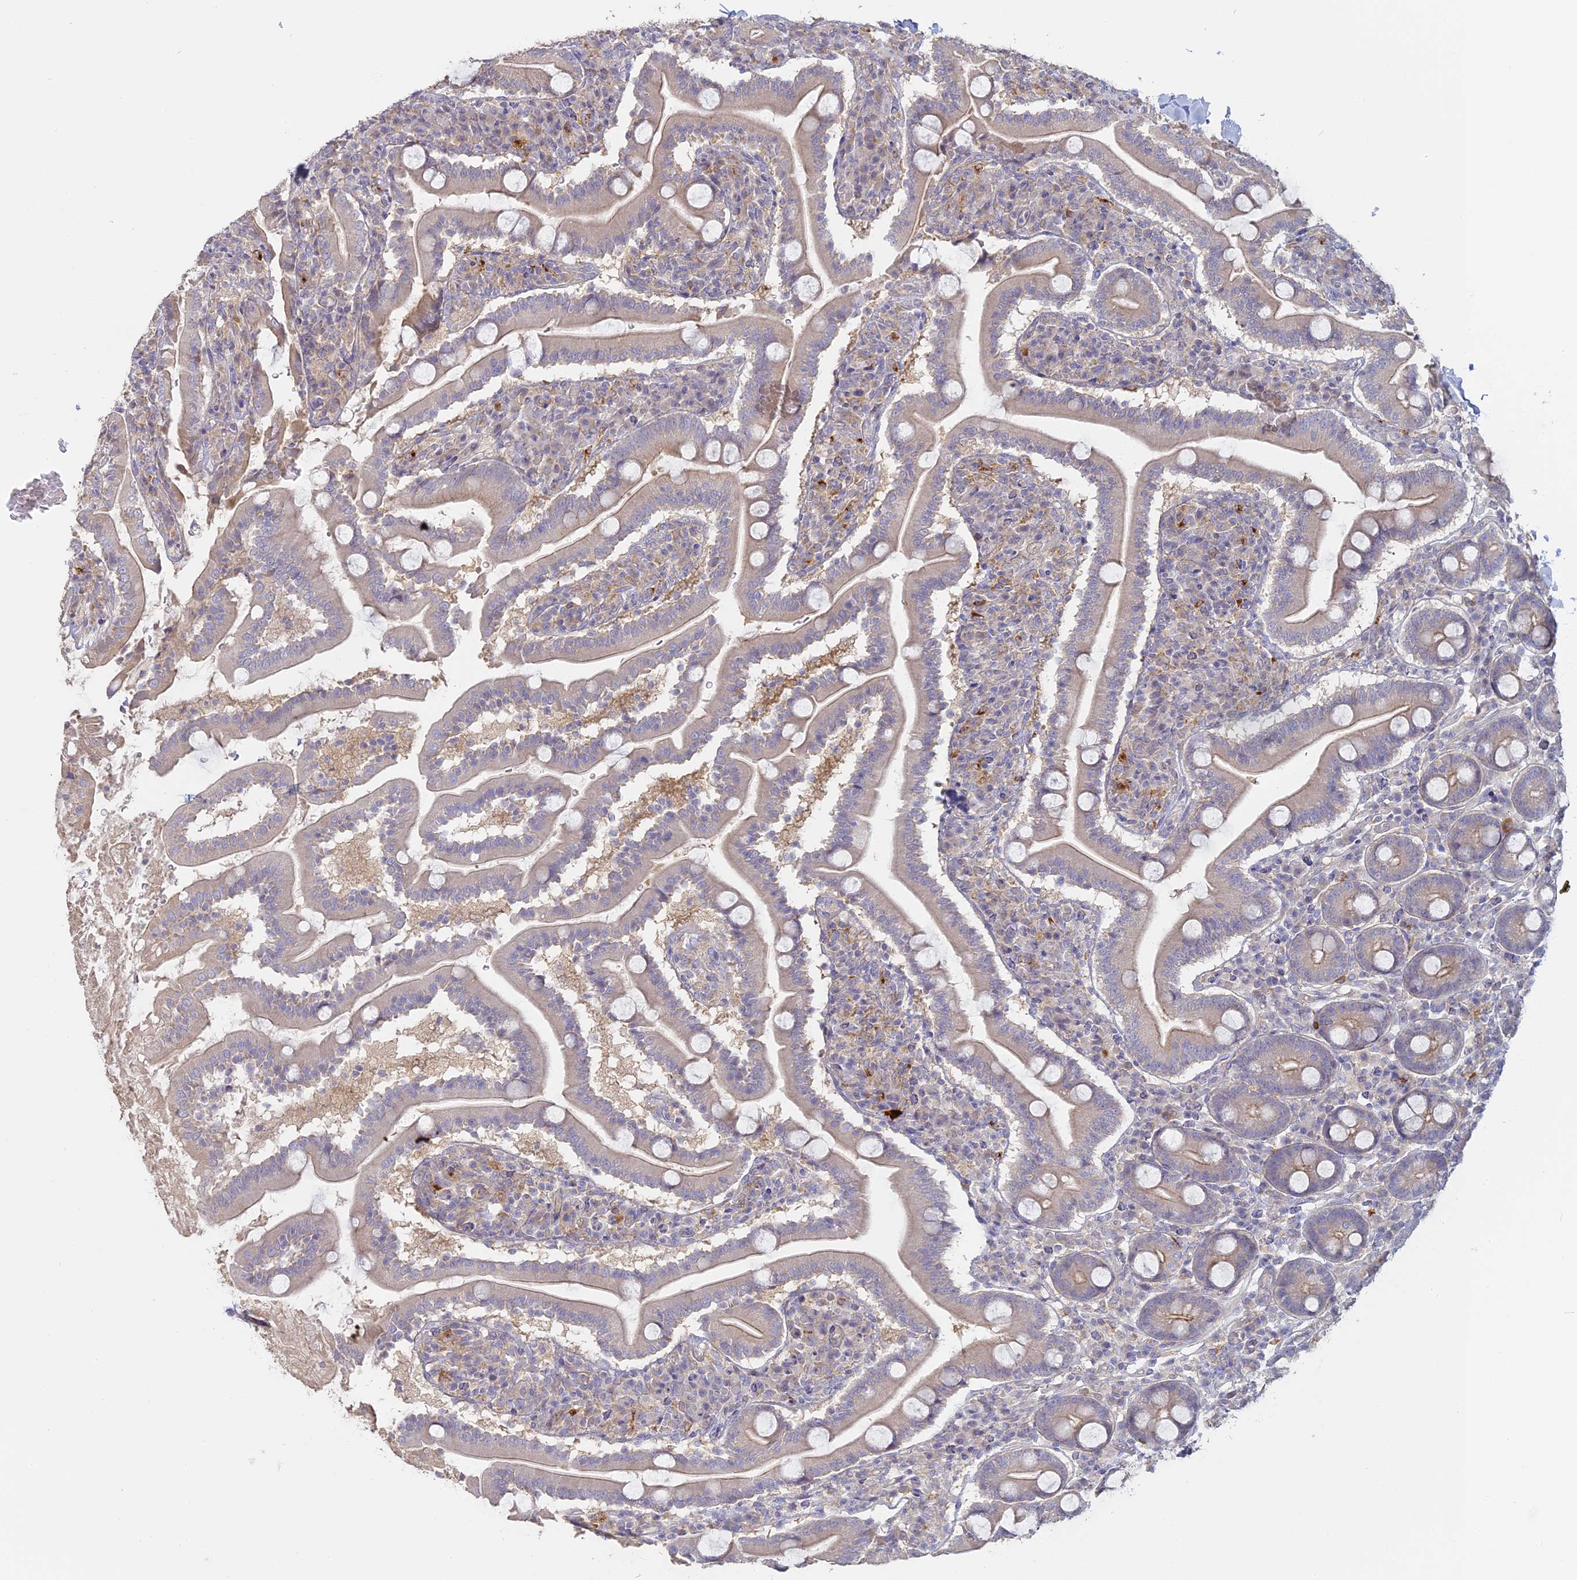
{"staining": {"intensity": "moderate", "quantity": "<25%", "location": "cytoplasmic/membranous"}, "tissue": "duodenum", "cell_type": "Glandular cells", "image_type": "normal", "snomed": [{"axis": "morphology", "description": "Normal tissue, NOS"}, {"axis": "topography", "description": "Duodenum"}], "caption": "Protein expression by IHC displays moderate cytoplasmic/membranous positivity in about <25% of glandular cells in normal duodenum.", "gene": "SFT2D2", "patient": {"sex": "male", "age": 35}}